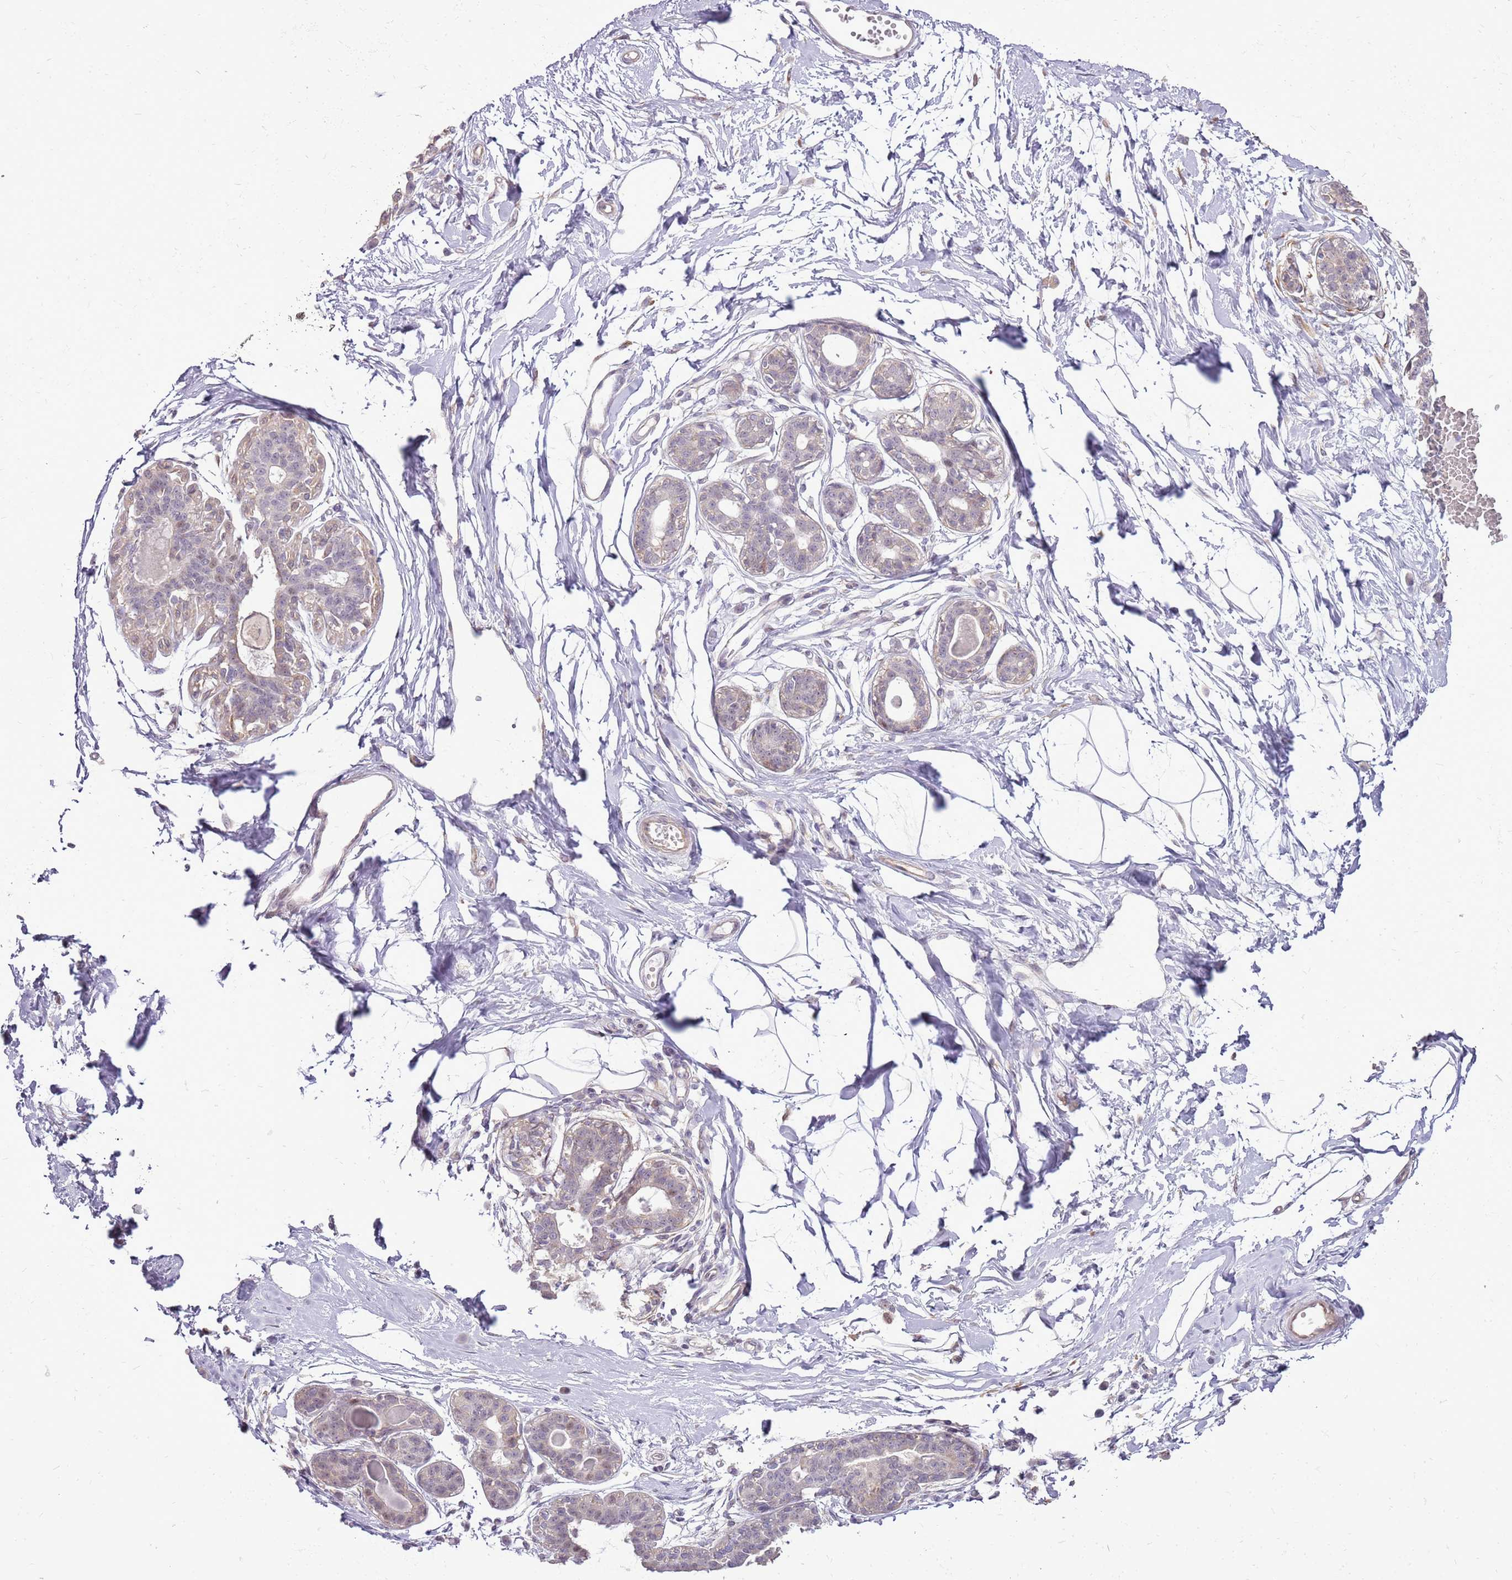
{"staining": {"intensity": "negative", "quantity": "none", "location": "none"}, "tissue": "breast", "cell_type": "Adipocytes", "image_type": "normal", "snomed": [{"axis": "morphology", "description": "Normal tissue, NOS"}, {"axis": "topography", "description": "Breast"}], "caption": "Immunohistochemistry micrograph of unremarkable breast: breast stained with DAB (3,3'-diaminobenzidine) displays no significant protein positivity in adipocytes. Brightfield microscopy of IHC stained with DAB (brown) and hematoxylin (blue), captured at high magnification.", "gene": "UGGT2", "patient": {"sex": "female", "age": 45}}